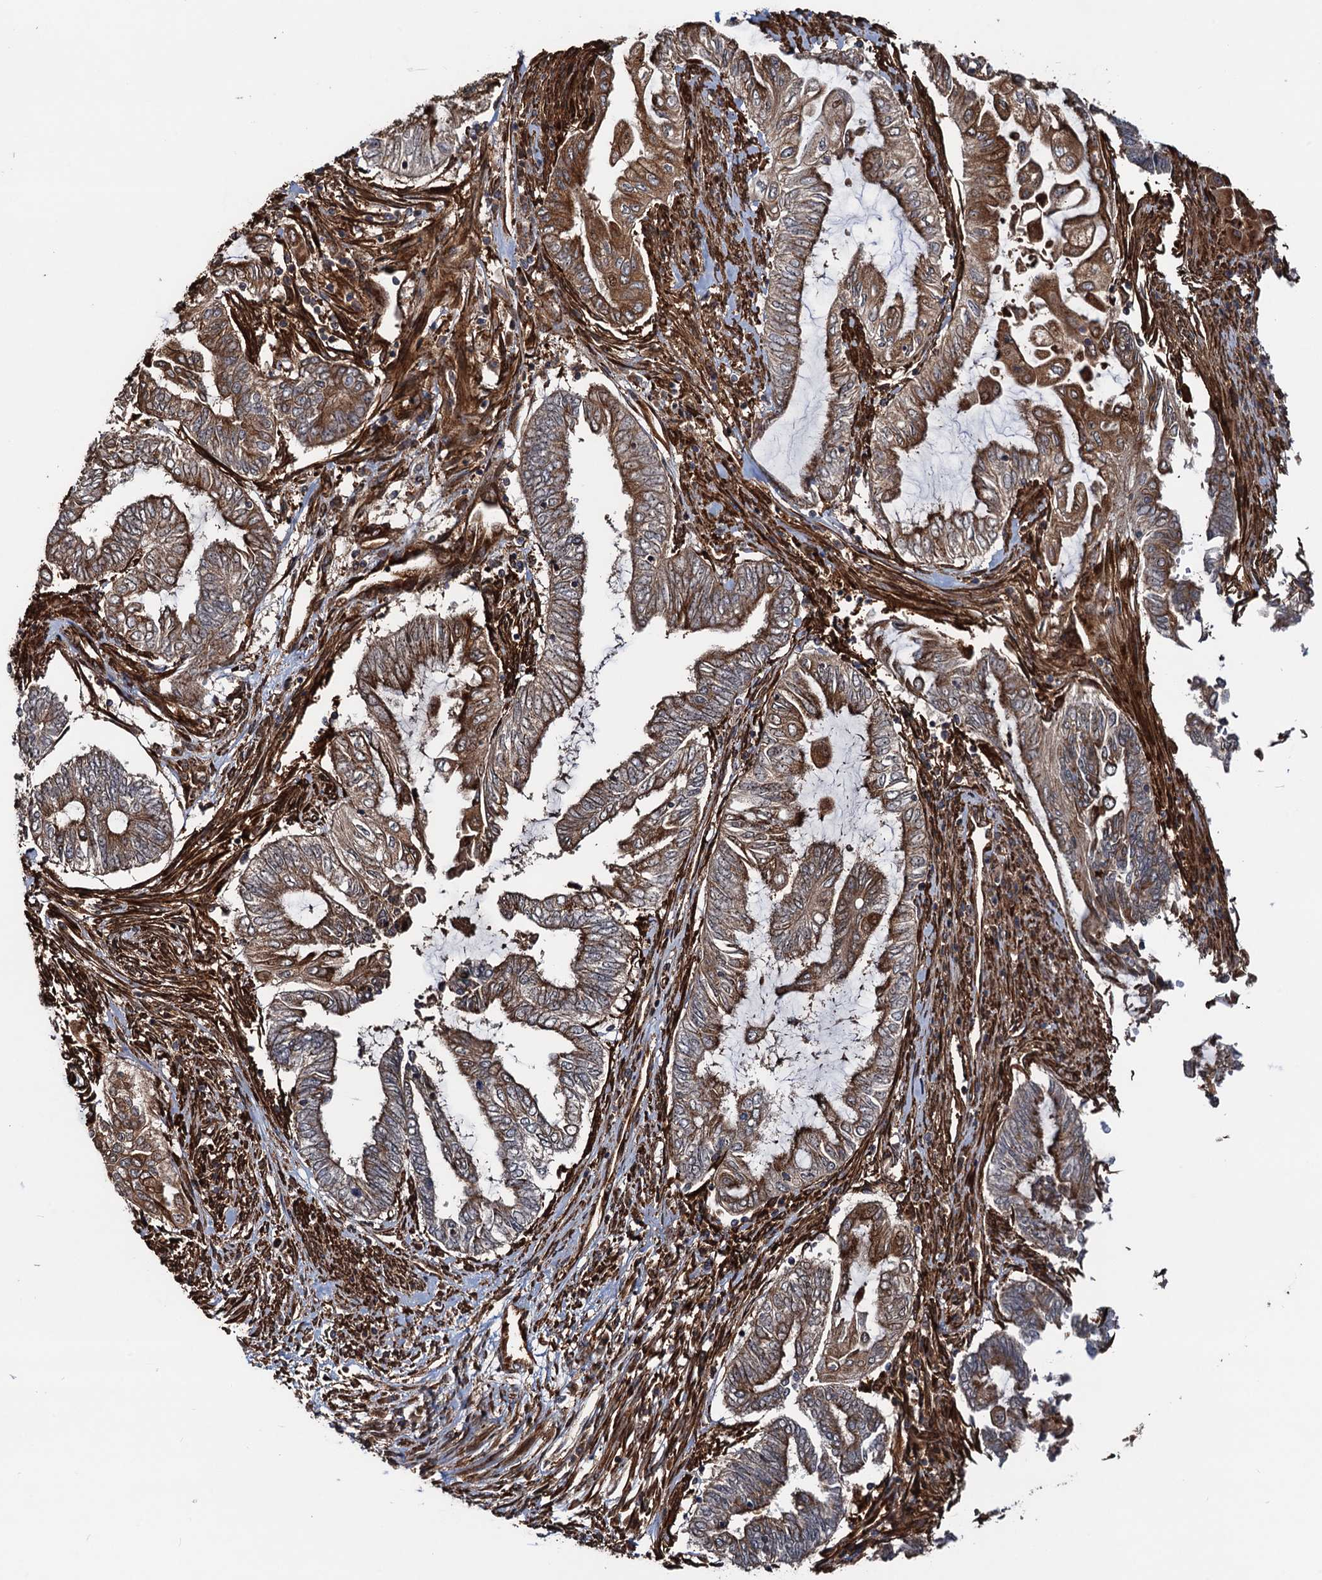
{"staining": {"intensity": "moderate", "quantity": ">75%", "location": "cytoplasmic/membranous"}, "tissue": "endometrial cancer", "cell_type": "Tumor cells", "image_type": "cancer", "snomed": [{"axis": "morphology", "description": "Adenocarcinoma, NOS"}, {"axis": "topography", "description": "Uterus"}, {"axis": "topography", "description": "Endometrium"}], "caption": "Brown immunohistochemical staining in endometrial cancer (adenocarcinoma) shows moderate cytoplasmic/membranous positivity in approximately >75% of tumor cells. The protein is stained brown, and the nuclei are stained in blue (DAB (3,3'-diaminobenzidine) IHC with brightfield microscopy, high magnification).", "gene": "SNRNP25", "patient": {"sex": "female", "age": 70}}